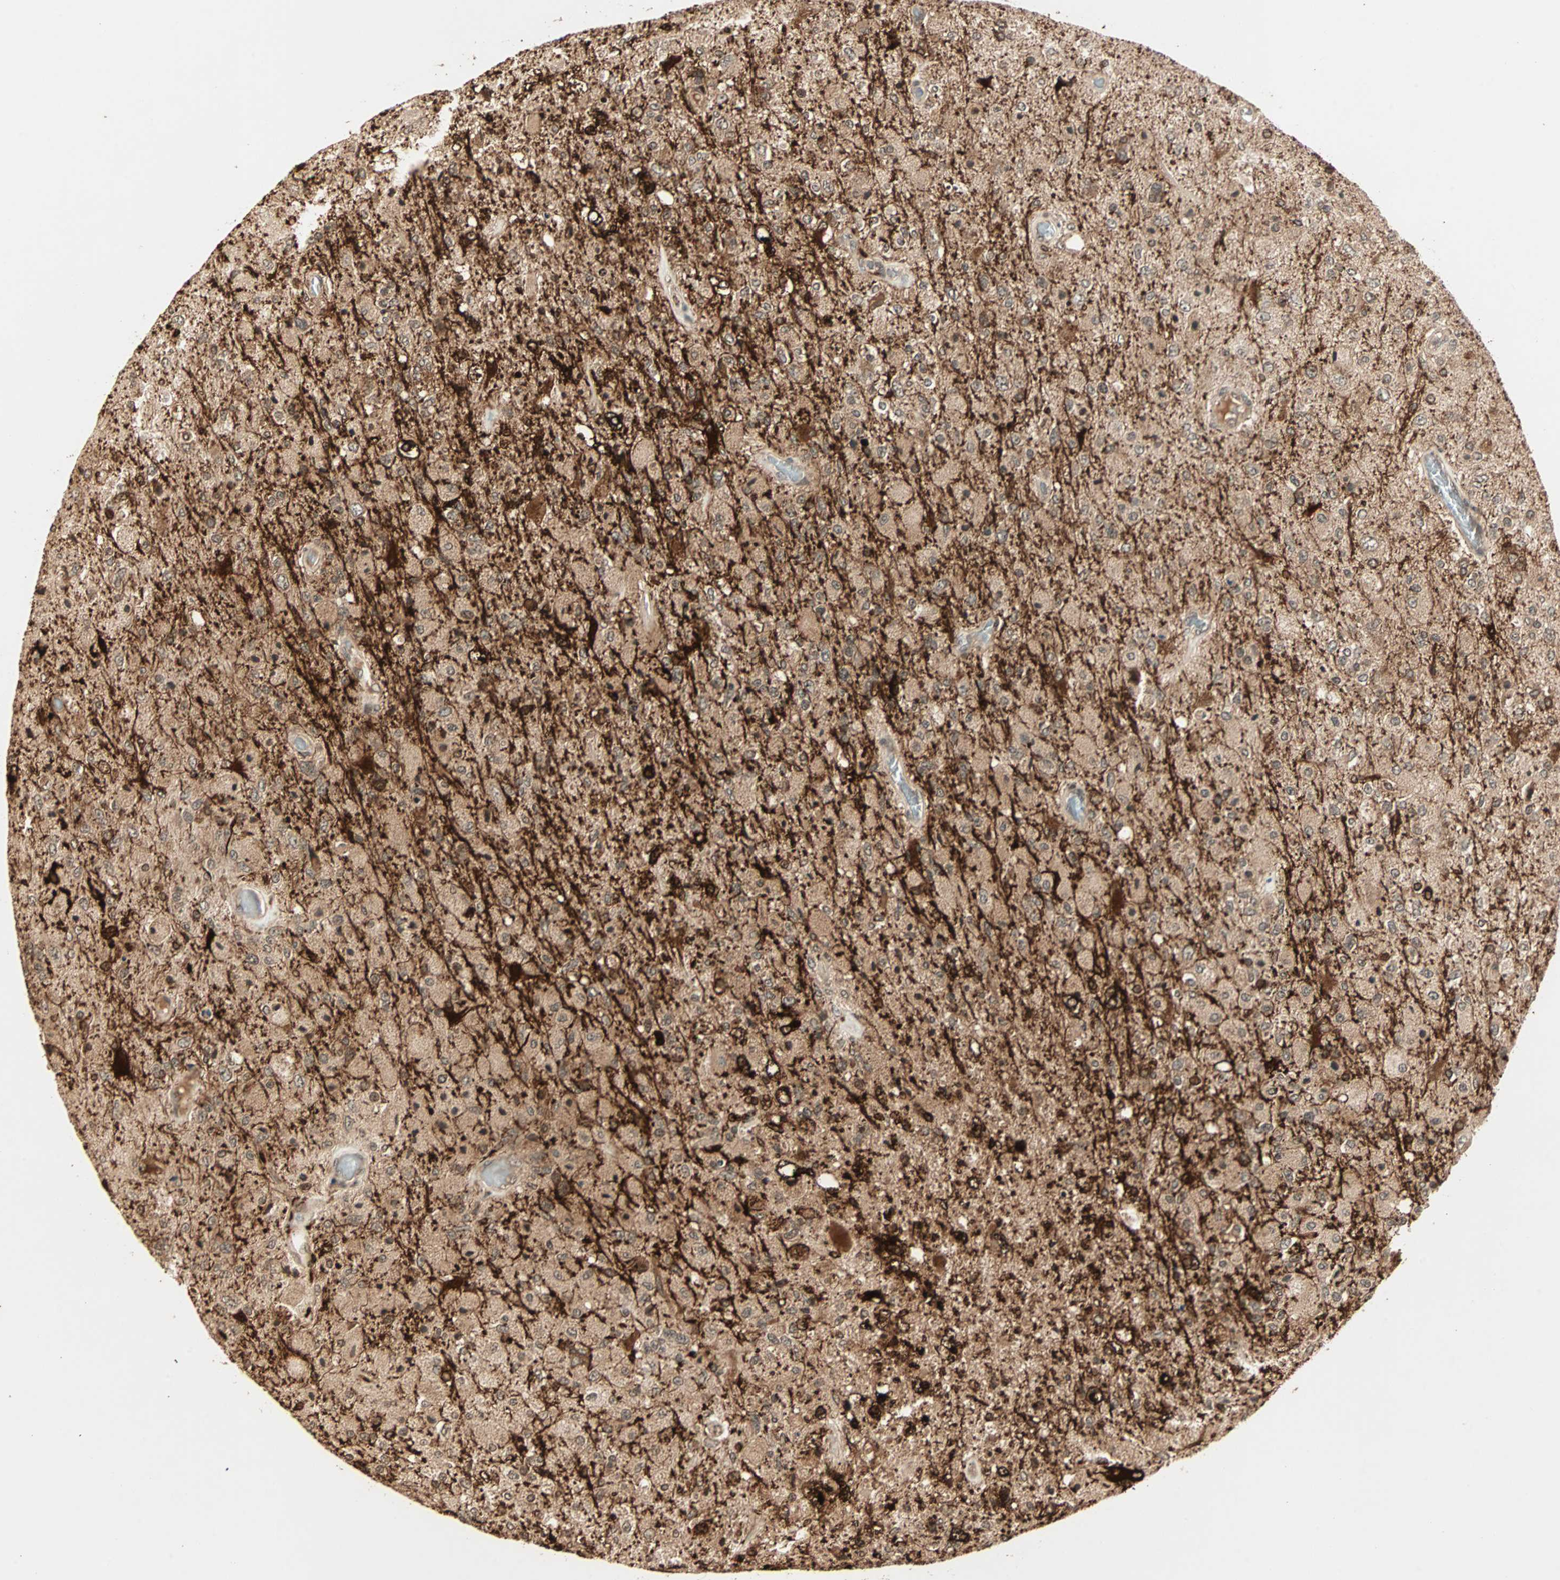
{"staining": {"intensity": "moderate", "quantity": ">75%", "location": "cytoplasmic/membranous"}, "tissue": "glioma", "cell_type": "Tumor cells", "image_type": "cancer", "snomed": [{"axis": "morphology", "description": "Normal tissue, NOS"}, {"axis": "morphology", "description": "Glioma, malignant, High grade"}, {"axis": "topography", "description": "Cerebral cortex"}], "caption": "About >75% of tumor cells in malignant glioma (high-grade) reveal moderate cytoplasmic/membranous protein staining as visualized by brown immunohistochemical staining.", "gene": "RFFL", "patient": {"sex": "male", "age": 77}}